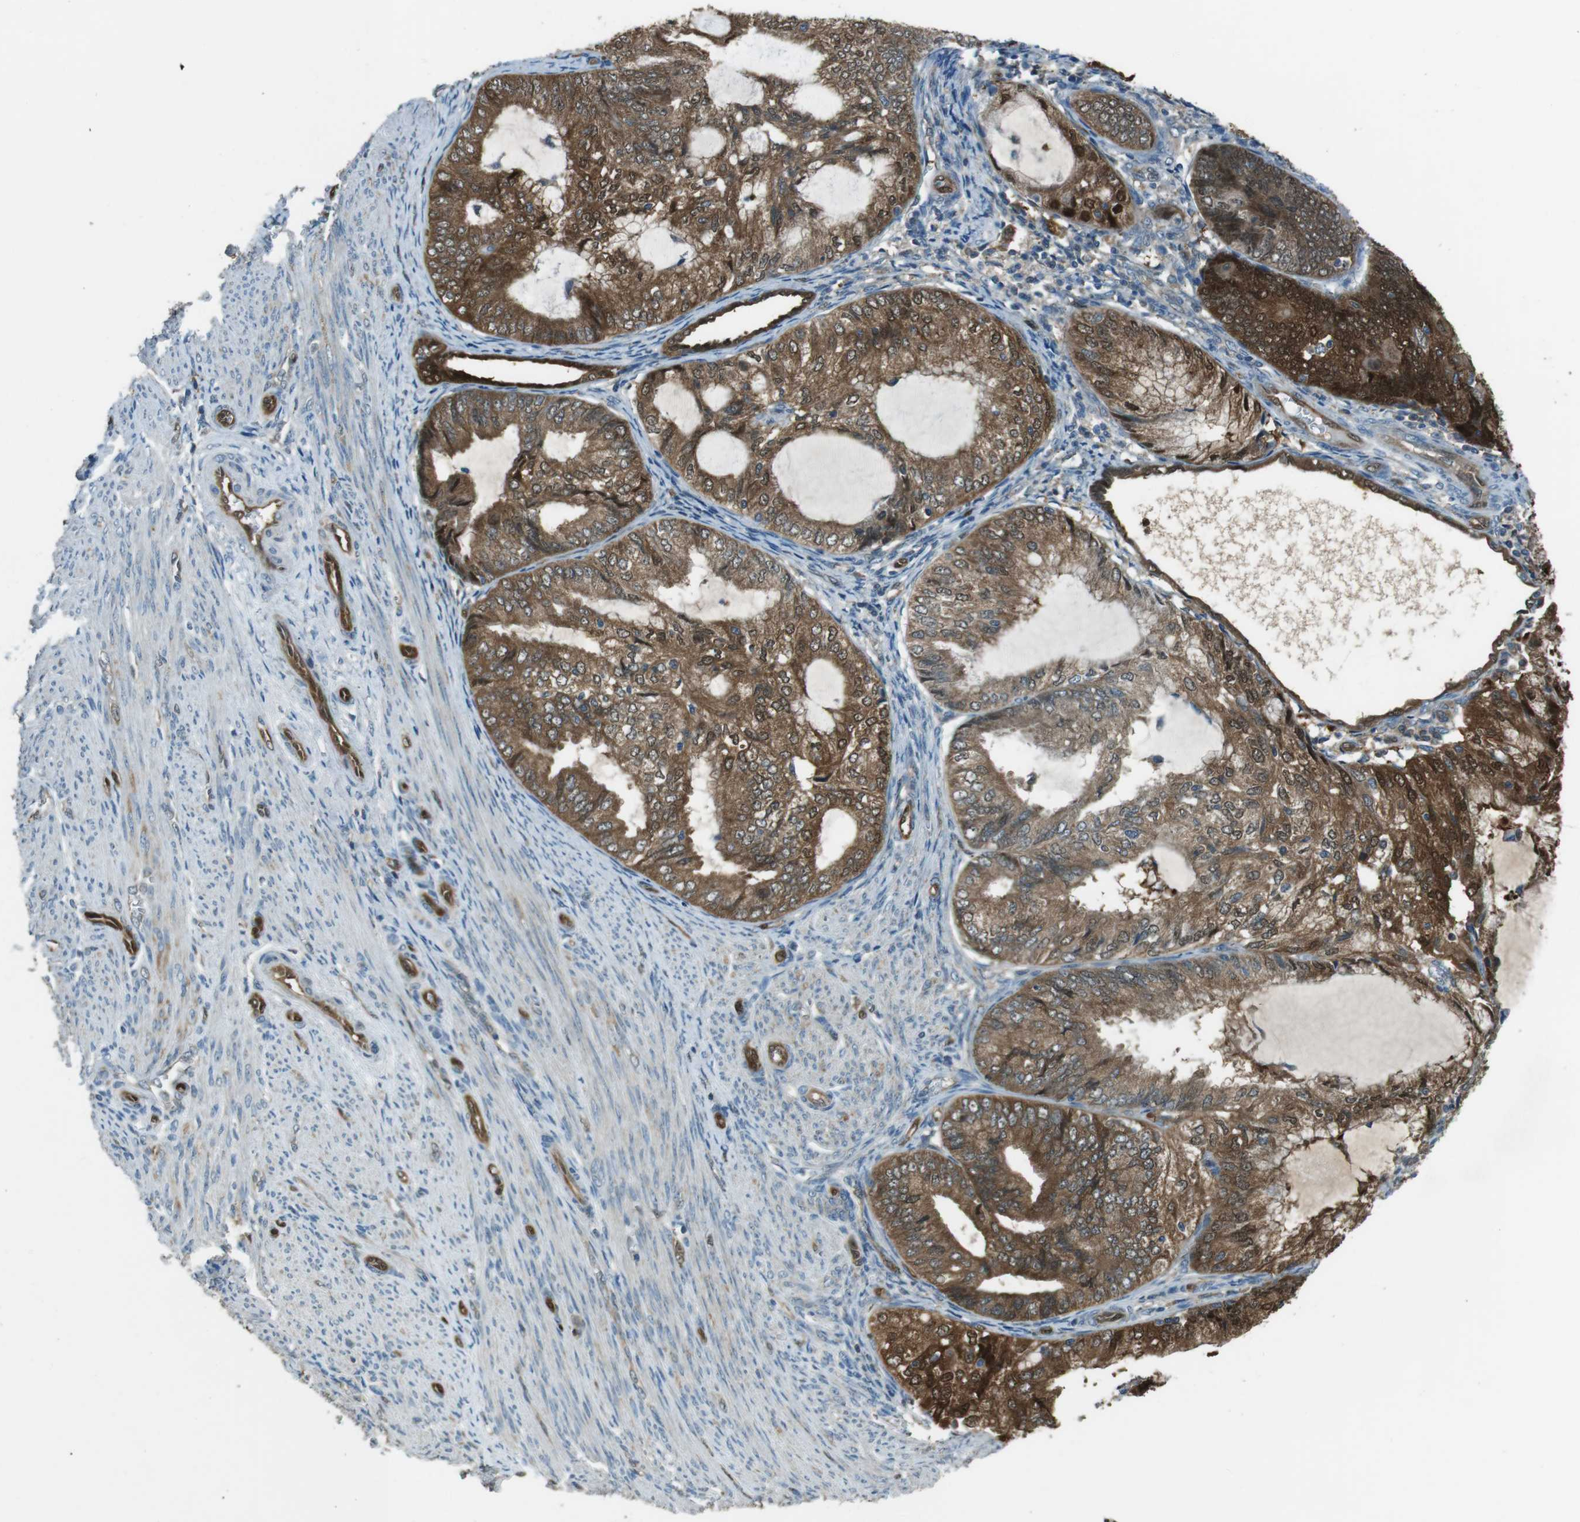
{"staining": {"intensity": "strong", "quantity": ">75%", "location": "cytoplasmic/membranous,nuclear"}, "tissue": "endometrial cancer", "cell_type": "Tumor cells", "image_type": "cancer", "snomed": [{"axis": "morphology", "description": "Adenocarcinoma, NOS"}, {"axis": "topography", "description": "Endometrium"}], "caption": "Immunohistochemistry (IHC) histopathology image of human endometrial cancer stained for a protein (brown), which exhibits high levels of strong cytoplasmic/membranous and nuclear staining in approximately >75% of tumor cells.", "gene": "MFAP3", "patient": {"sex": "female", "age": 81}}